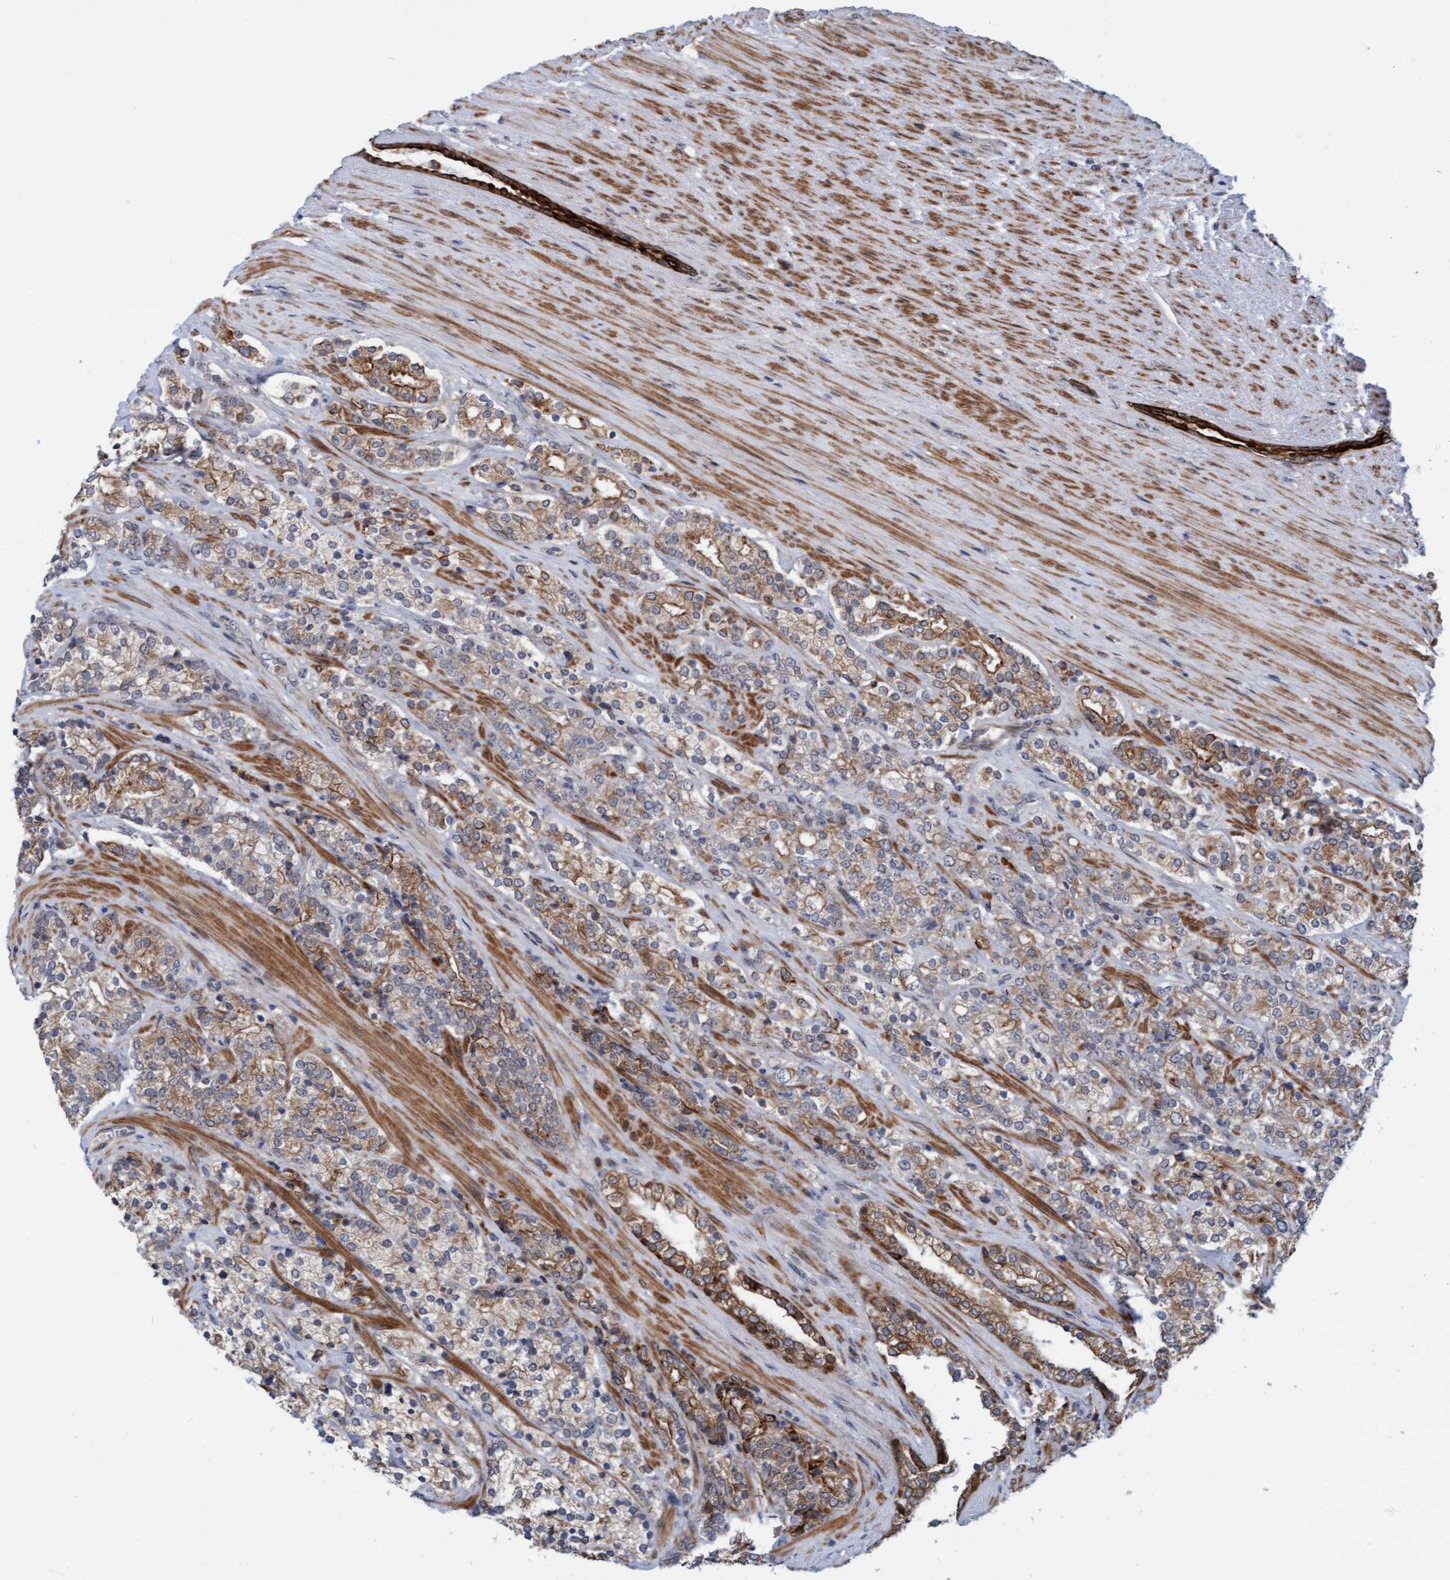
{"staining": {"intensity": "moderate", "quantity": "25%-75%", "location": "cytoplasmic/membranous"}, "tissue": "prostate cancer", "cell_type": "Tumor cells", "image_type": "cancer", "snomed": [{"axis": "morphology", "description": "Adenocarcinoma, High grade"}, {"axis": "topography", "description": "Prostate"}], "caption": "Adenocarcinoma (high-grade) (prostate) stained for a protein (brown) reveals moderate cytoplasmic/membranous positive expression in approximately 25%-75% of tumor cells.", "gene": "RAP1GAP2", "patient": {"sex": "male", "age": 71}}